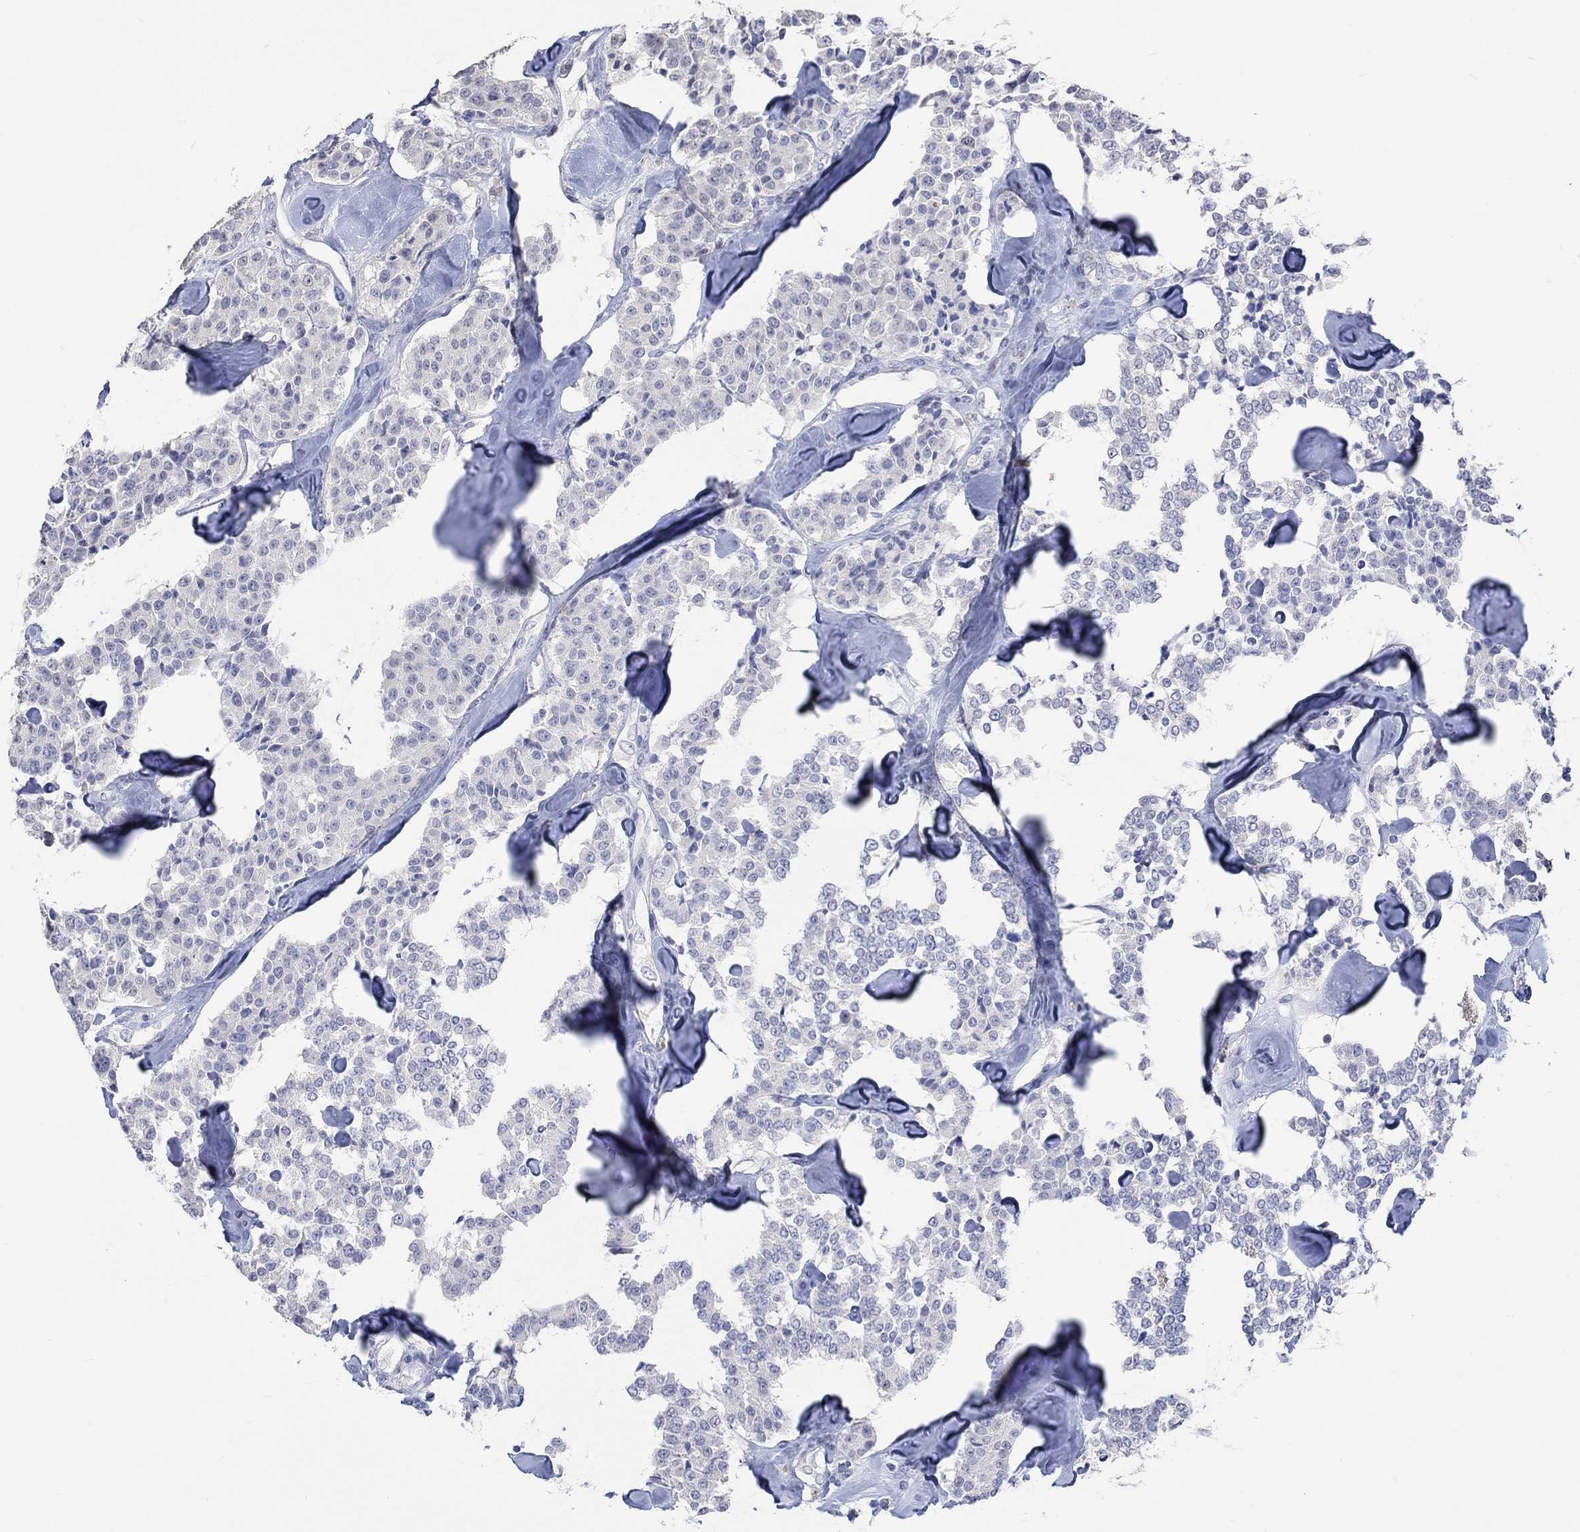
{"staining": {"intensity": "negative", "quantity": "none", "location": "none"}, "tissue": "carcinoid", "cell_type": "Tumor cells", "image_type": "cancer", "snomed": [{"axis": "morphology", "description": "Carcinoid, malignant, NOS"}, {"axis": "topography", "description": "Pancreas"}], "caption": "Tumor cells show no significant protein positivity in carcinoid.", "gene": "PNMA5", "patient": {"sex": "male", "age": 41}}